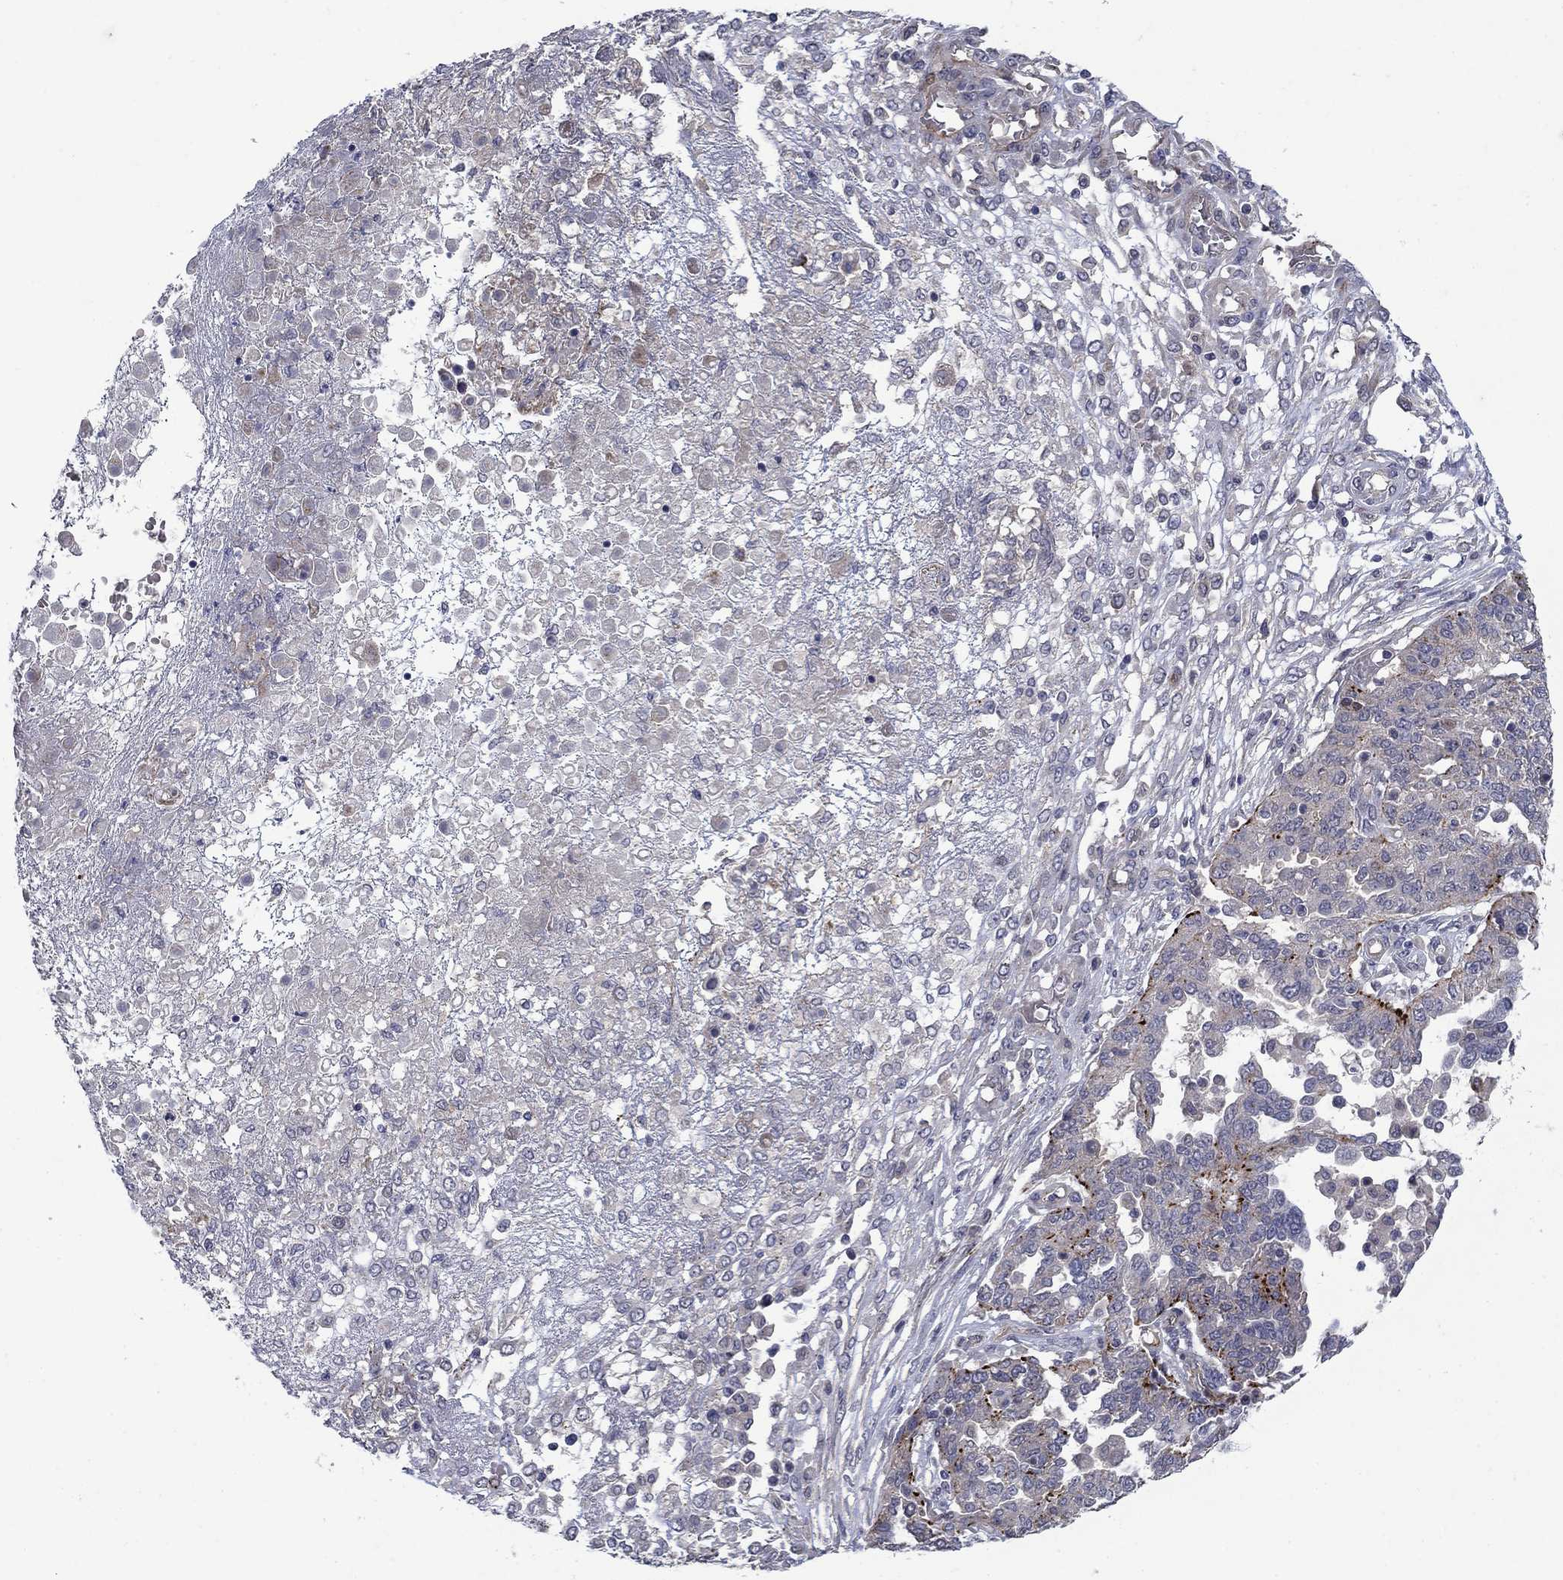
{"staining": {"intensity": "moderate", "quantity": "<25%", "location": "cytoplasmic/membranous"}, "tissue": "ovarian cancer", "cell_type": "Tumor cells", "image_type": "cancer", "snomed": [{"axis": "morphology", "description": "Cystadenocarcinoma, serous, NOS"}, {"axis": "topography", "description": "Ovary"}], "caption": "The photomicrograph shows a brown stain indicating the presence of a protein in the cytoplasmic/membranous of tumor cells in ovarian serous cystadenocarcinoma.", "gene": "SLC7A1", "patient": {"sex": "female", "age": 67}}